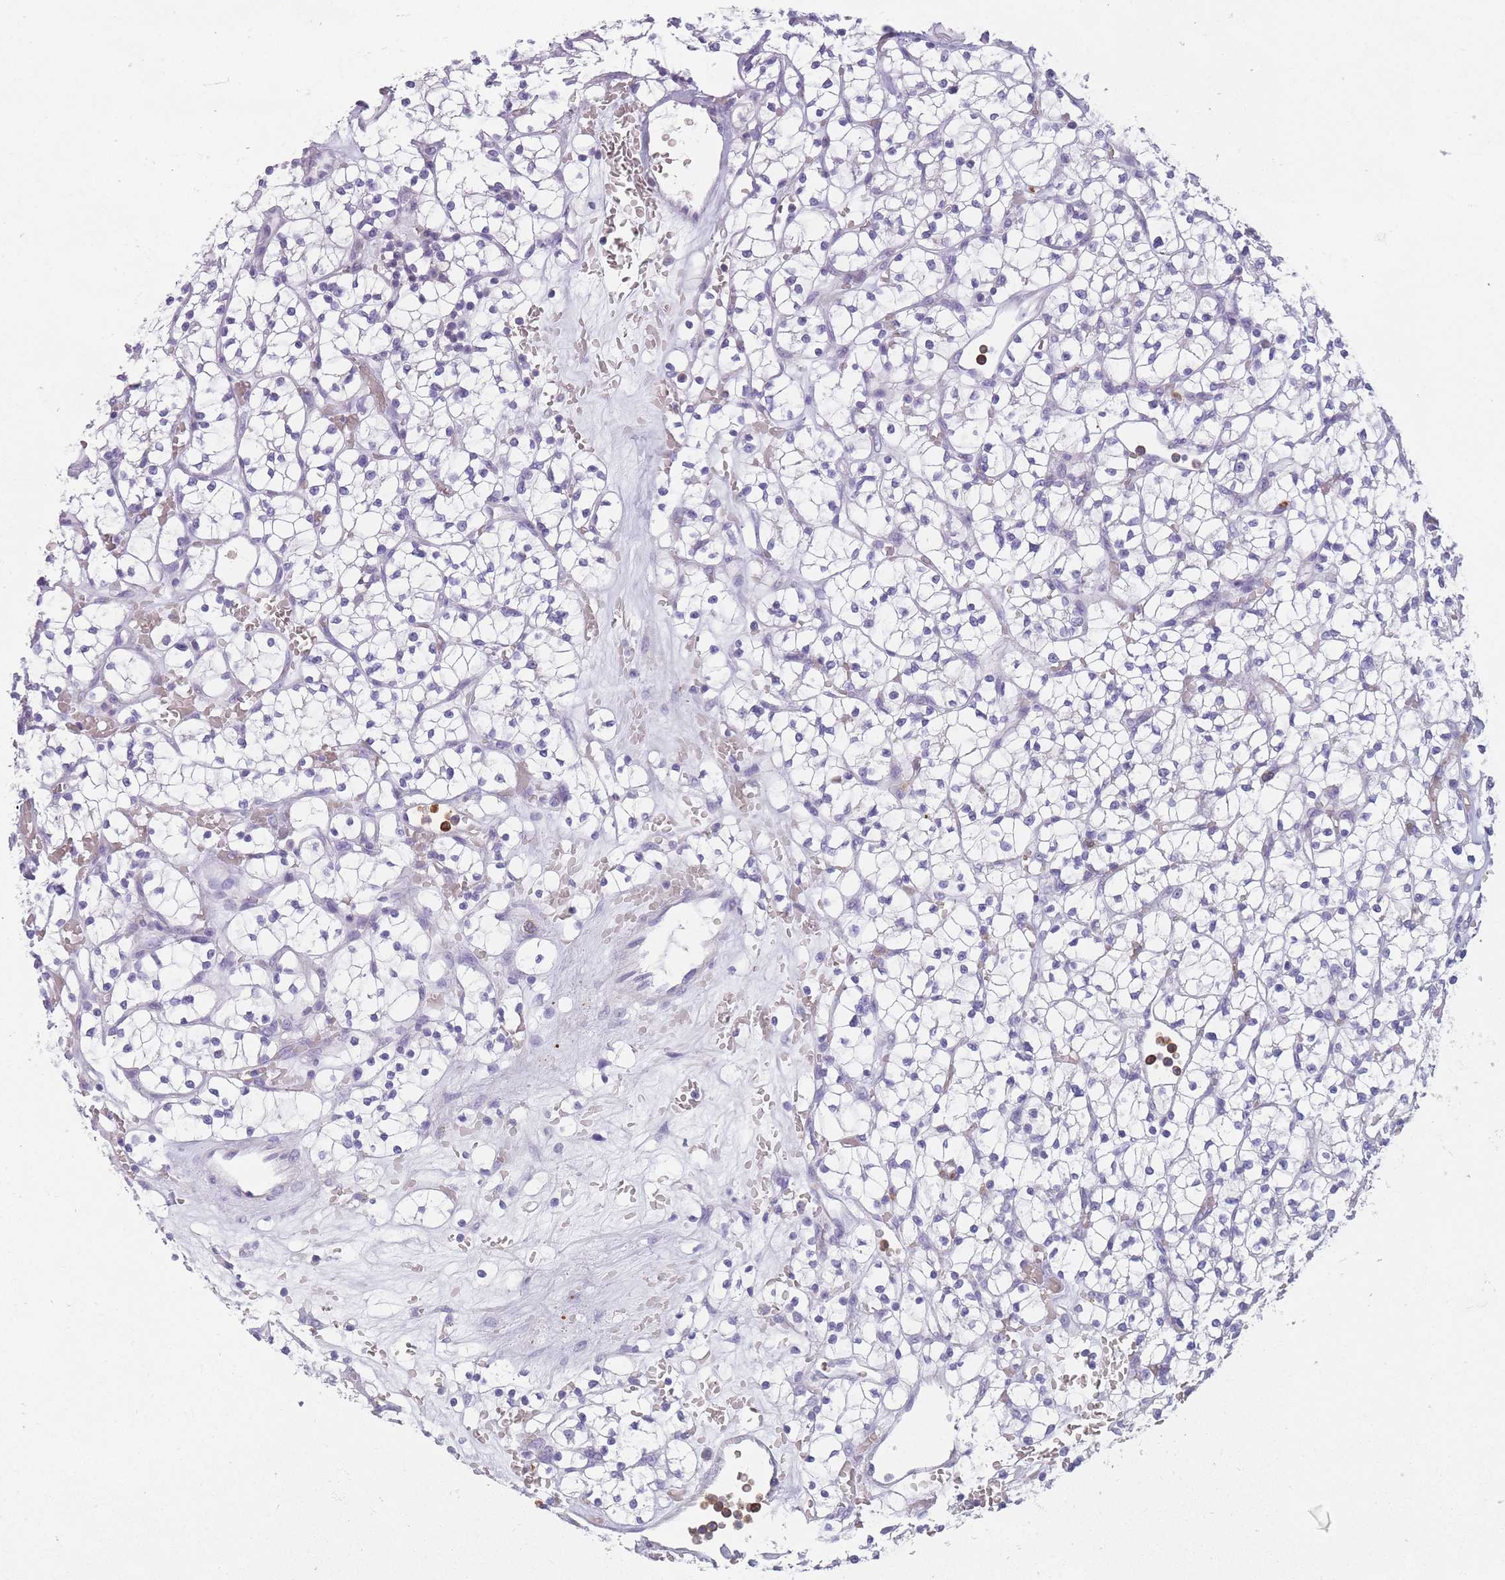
{"staining": {"intensity": "negative", "quantity": "none", "location": "none"}, "tissue": "renal cancer", "cell_type": "Tumor cells", "image_type": "cancer", "snomed": [{"axis": "morphology", "description": "Adenocarcinoma, NOS"}, {"axis": "topography", "description": "Kidney"}], "caption": "DAB (3,3'-diaminobenzidine) immunohistochemical staining of human renal cancer (adenocarcinoma) shows no significant expression in tumor cells. The staining was performed using DAB to visualize the protein expression in brown, while the nuclei were stained in blue with hematoxylin (Magnification: 20x).", "gene": "CR1L", "patient": {"sex": "female", "age": 64}}